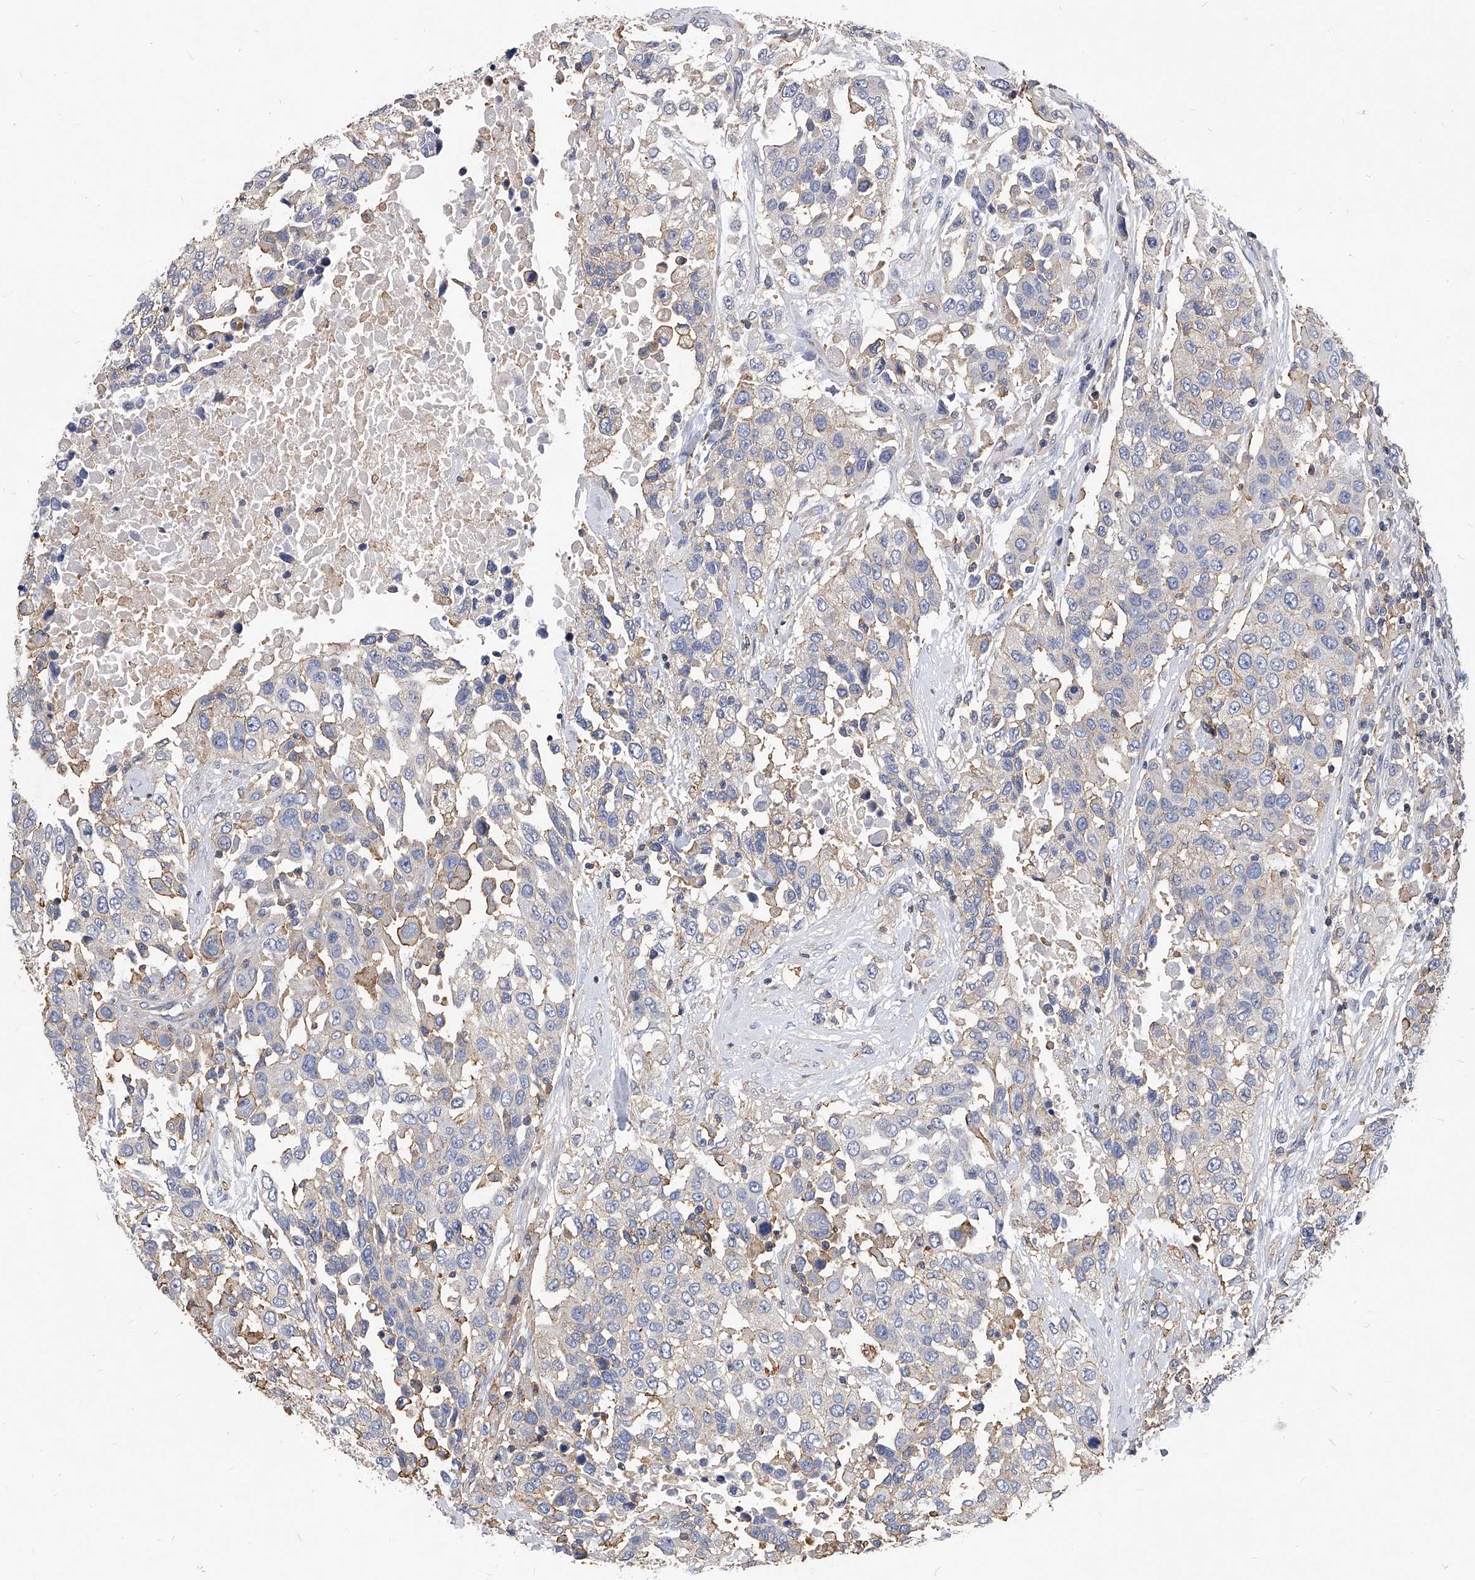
{"staining": {"intensity": "negative", "quantity": "none", "location": "none"}, "tissue": "urothelial cancer", "cell_type": "Tumor cells", "image_type": "cancer", "snomed": [{"axis": "morphology", "description": "Urothelial carcinoma, High grade"}, {"axis": "topography", "description": "Urinary bladder"}], "caption": "Immunohistochemistry (IHC) of urothelial cancer reveals no staining in tumor cells.", "gene": "ATG5", "patient": {"sex": "female", "age": 80}}